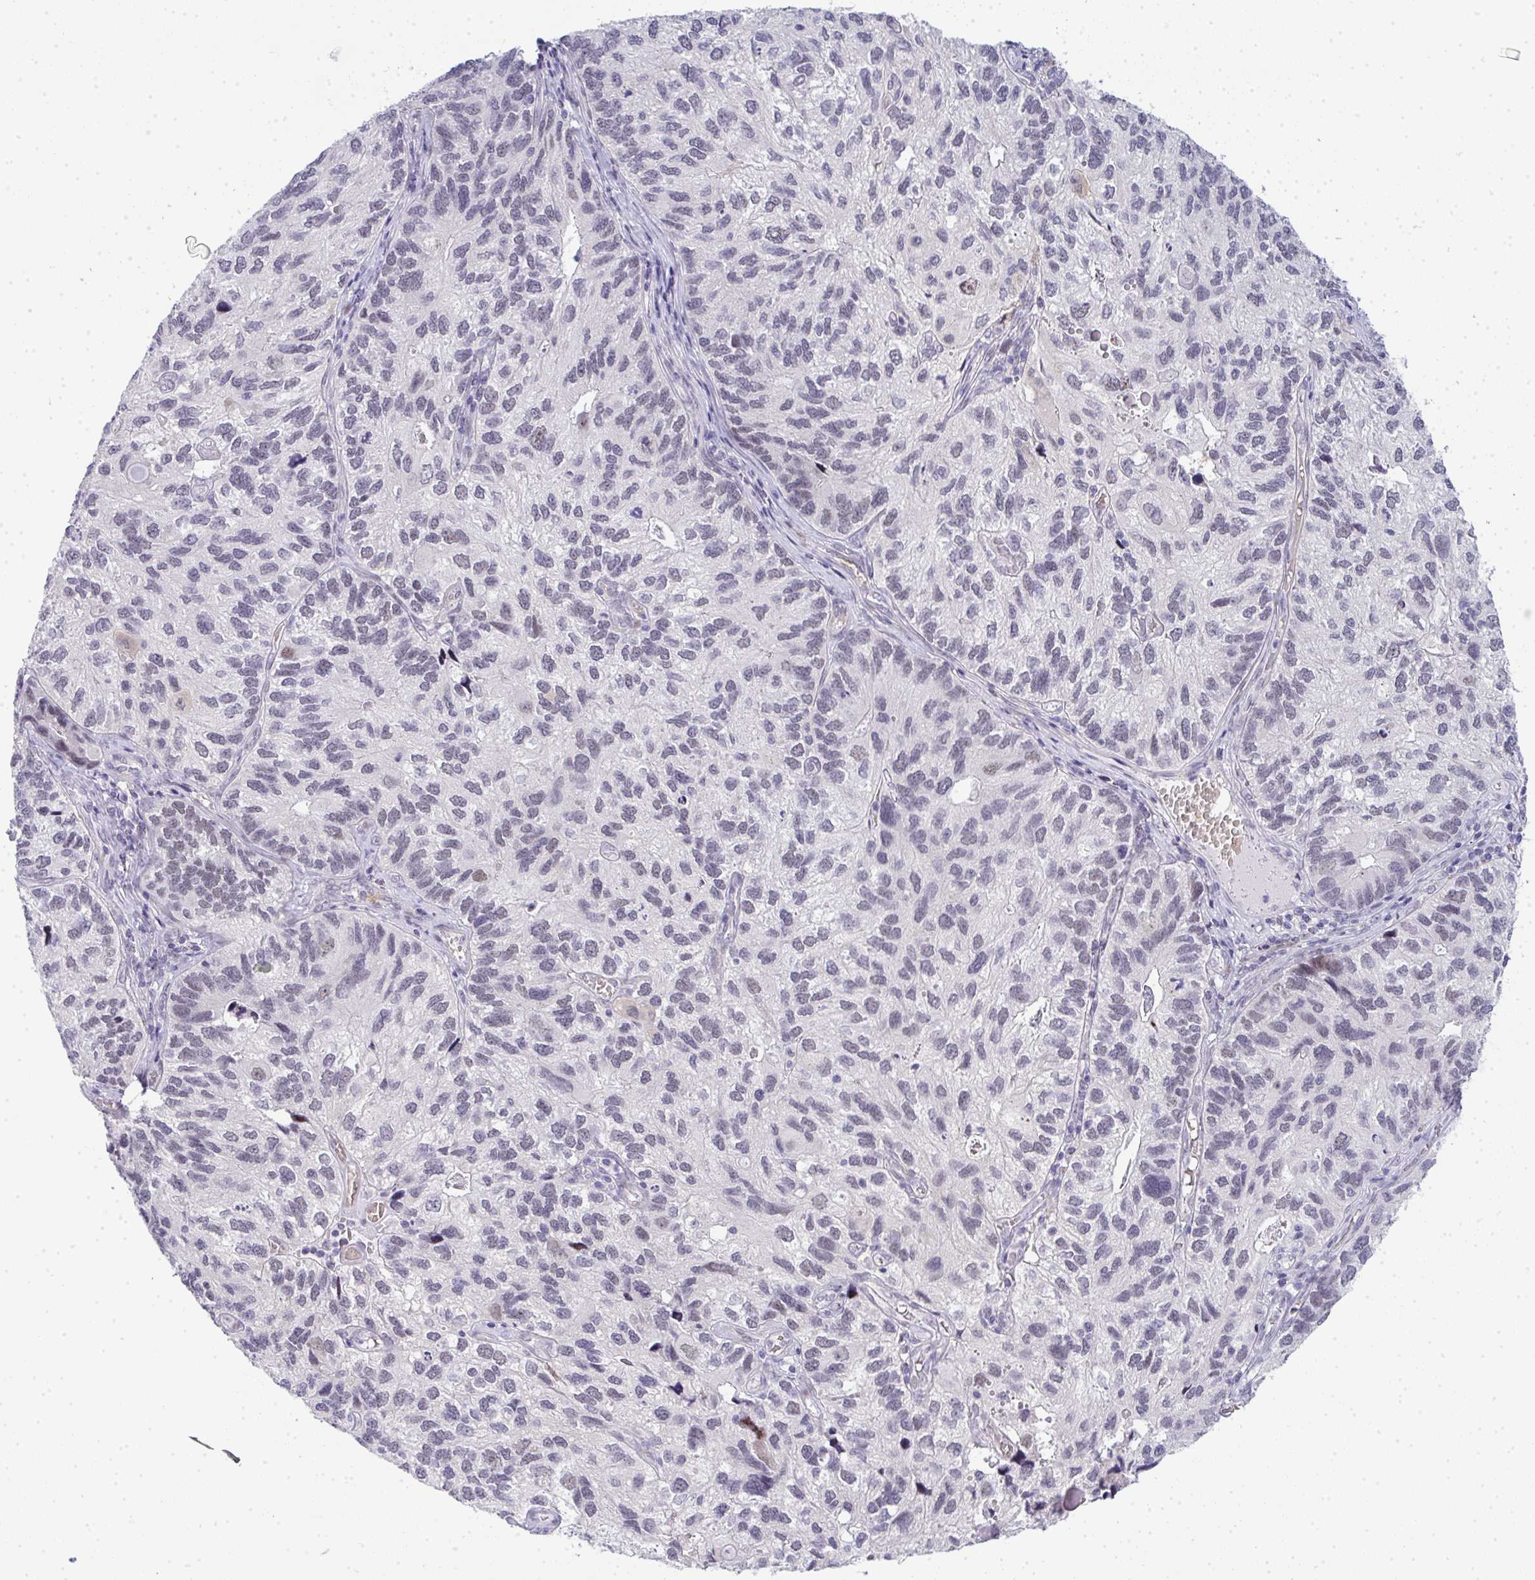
{"staining": {"intensity": "negative", "quantity": "none", "location": "none"}, "tissue": "endometrial cancer", "cell_type": "Tumor cells", "image_type": "cancer", "snomed": [{"axis": "morphology", "description": "Carcinoma, NOS"}, {"axis": "topography", "description": "Uterus"}], "caption": "Endometrial cancer (carcinoma) stained for a protein using immunohistochemistry demonstrates no expression tumor cells.", "gene": "TNMD", "patient": {"sex": "female", "age": 76}}